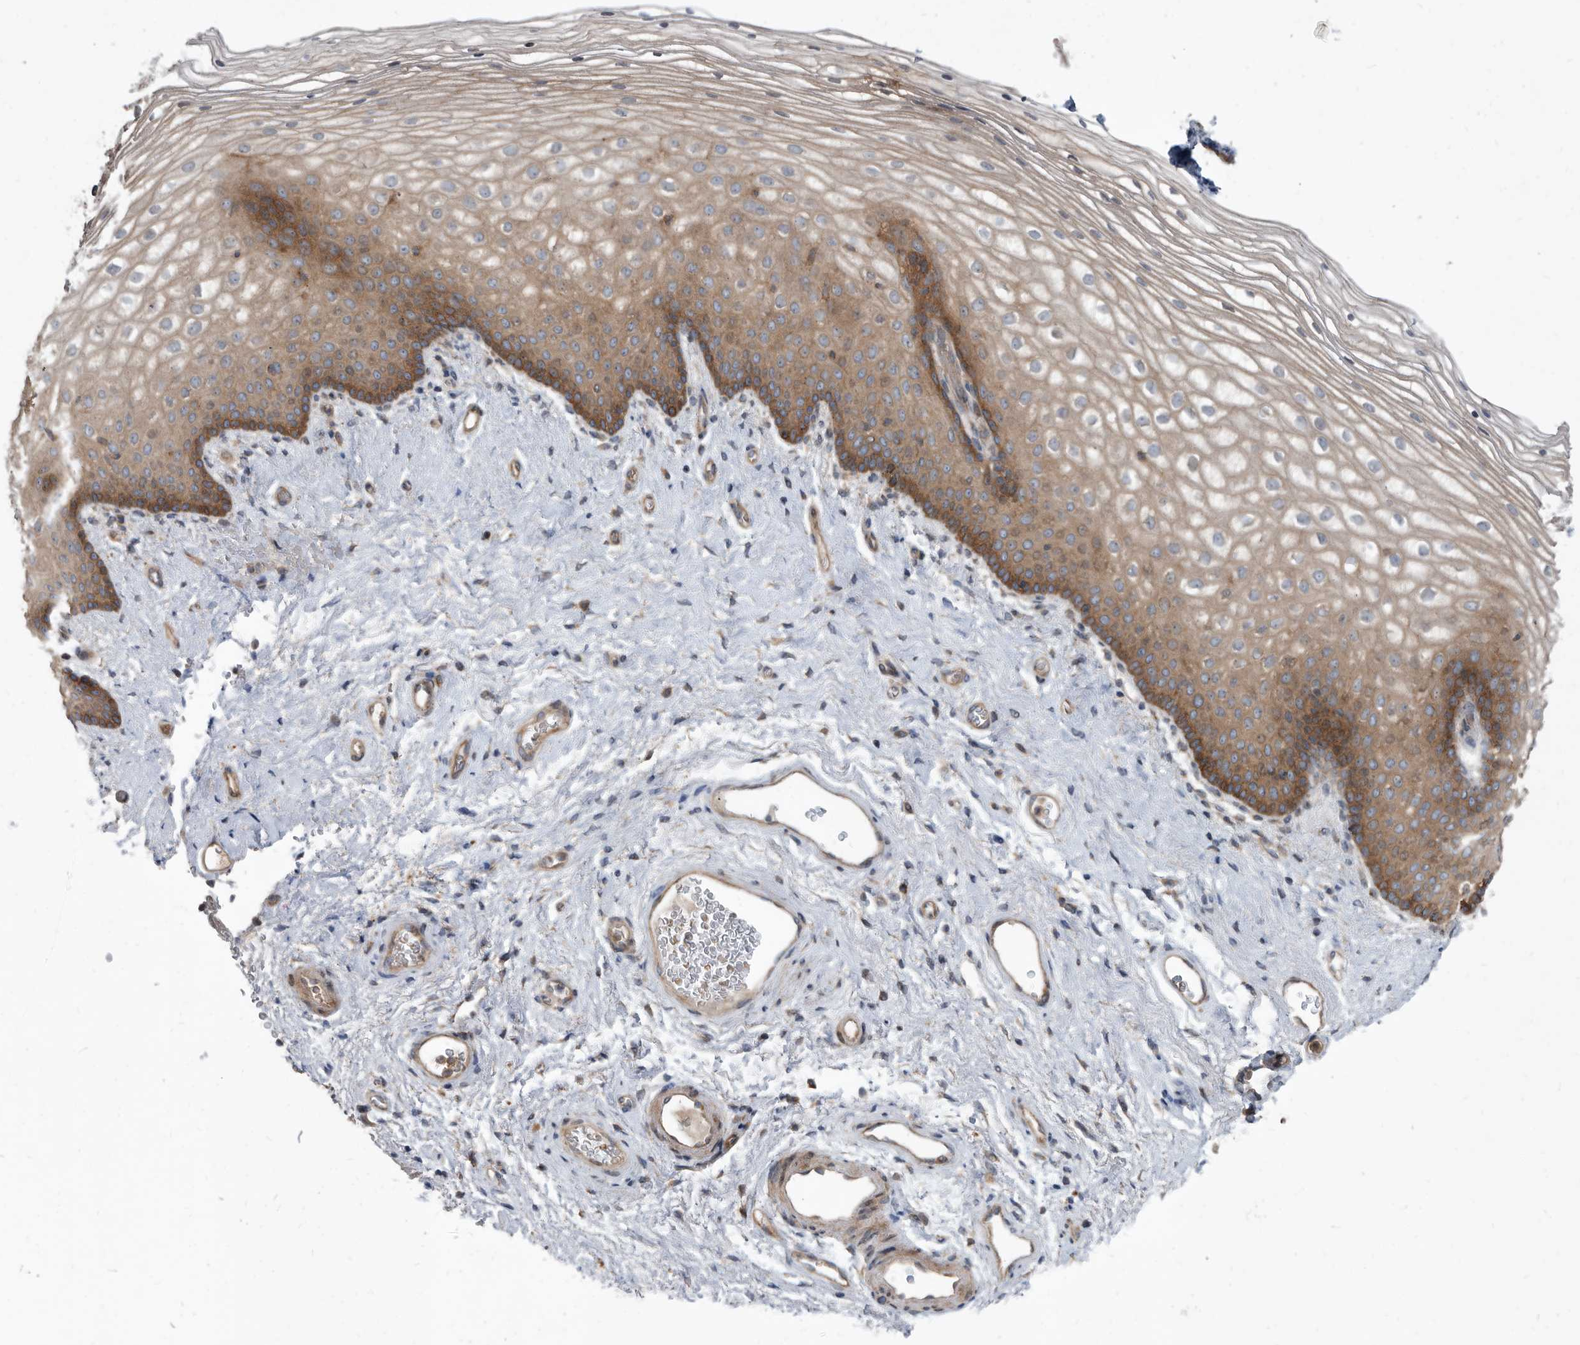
{"staining": {"intensity": "moderate", "quantity": "<25%", "location": "cytoplasmic/membranous"}, "tissue": "vagina", "cell_type": "Squamous epithelial cells", "image_type": "normal", "snomed": [{"axis": "morphology", "description": "Normal tissue, NOS"}, {"axis": "topography", "description": "Vagina"}], "caption": "Immunohistochemical staining of normal vagina shows <25% levels of moderate cytoplasmic/membranous protein staining in approximately <25% of squamous epithelial cells.", "gene": "APEH", "patient": {"sex": "female", "age": 60}}